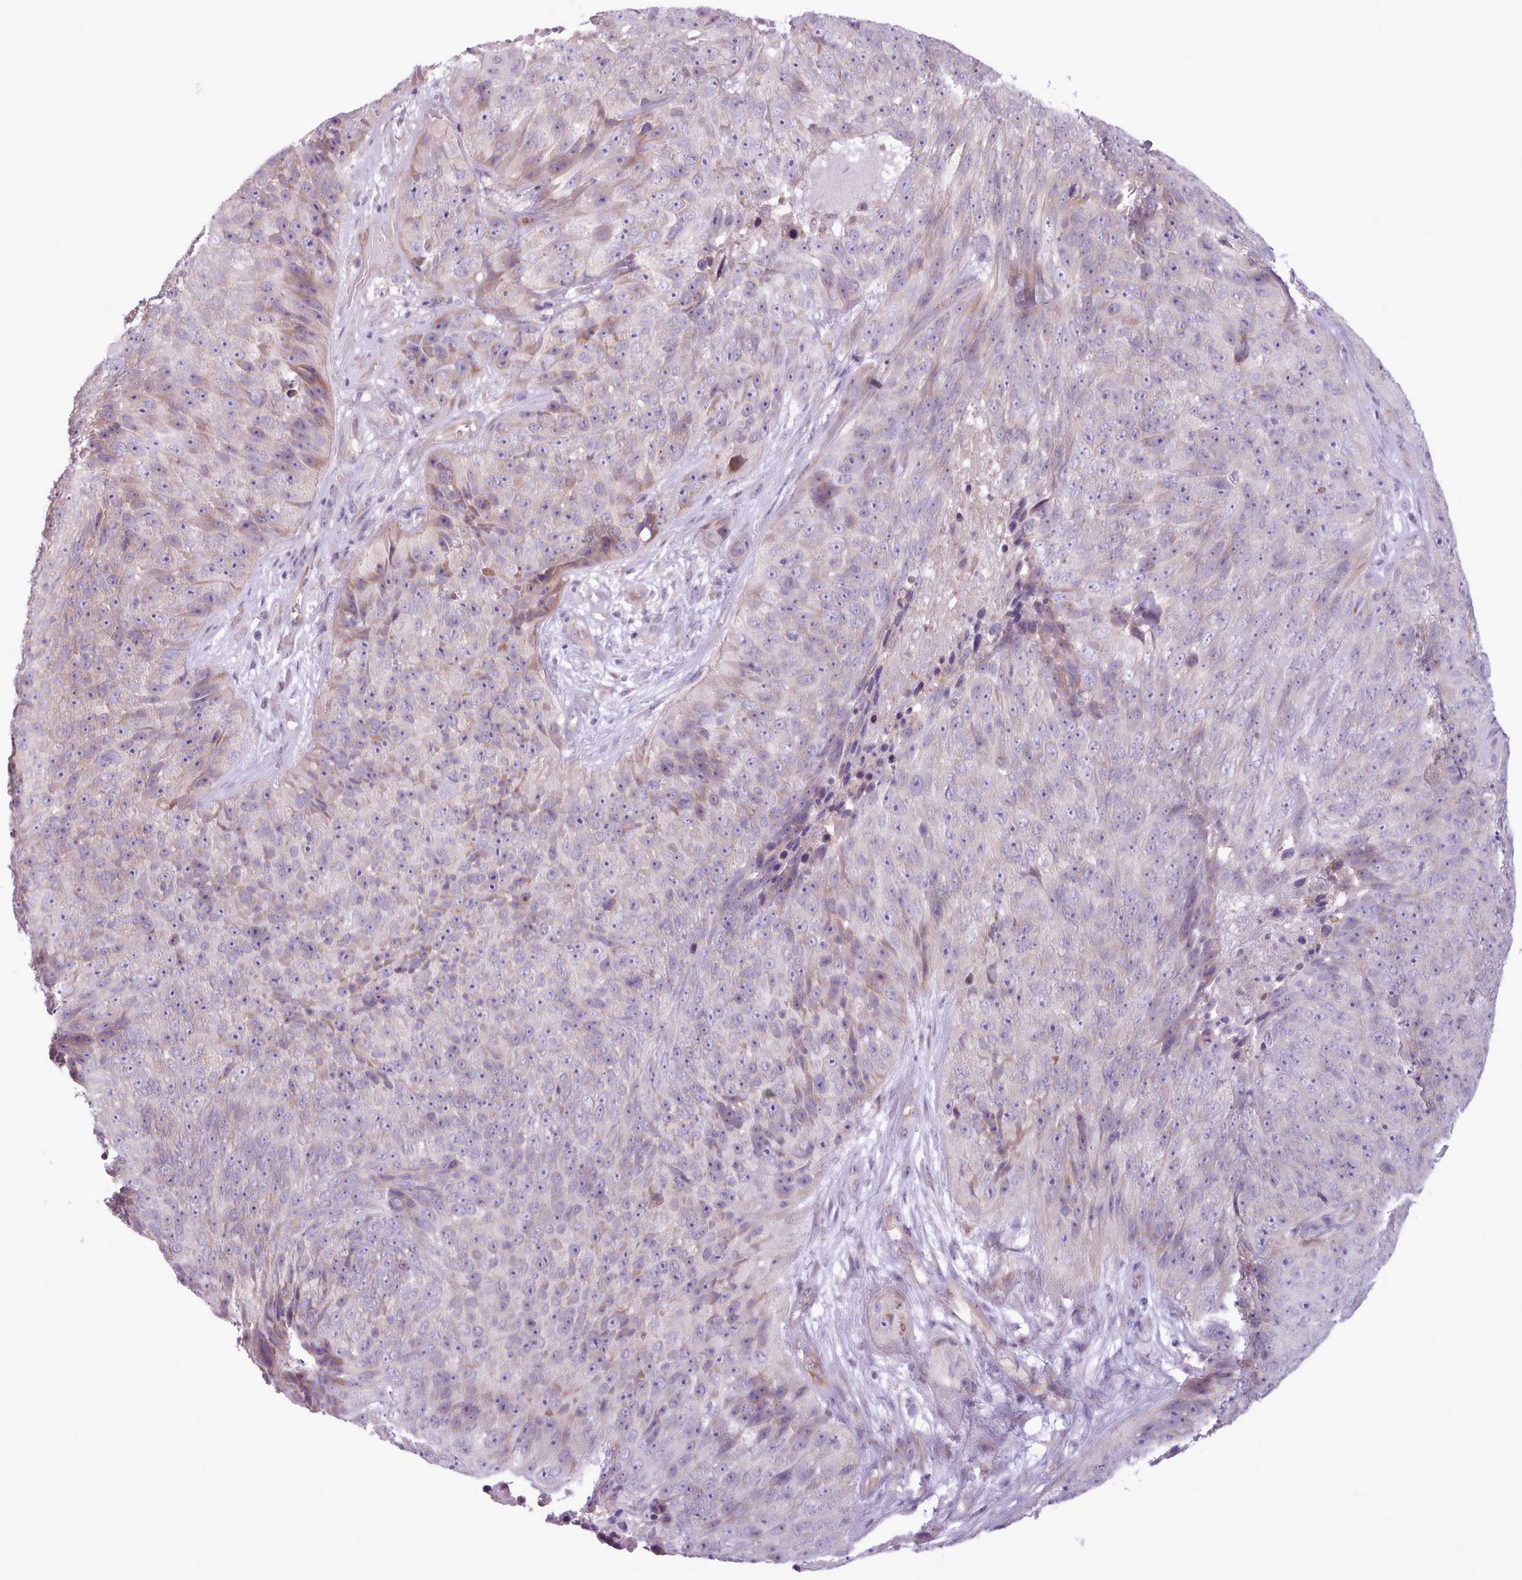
{"staining": {"intensity": "weak", "quantity": "25%-75%", "location": "cytoplasmic/membranous"}, "tissue": "skin cancer", "cell_type": "Tumor cells", "image_type": "cancer", "snomed": [{"axis": "morphology", "description": "Squamous cell carcinoma, NOS"}, {"axis": "topography", "description": "Skin"}], "caption": "This photomicrograph displays immunohistochemistry staining of skin cancer (squamous cell carcinoma), with low weak cytoplasmic/membranous staining in approximately 25%-75% of tumor cells.", "gene": "SLURP1", "patient": {"sex": "female", "age": 87}}